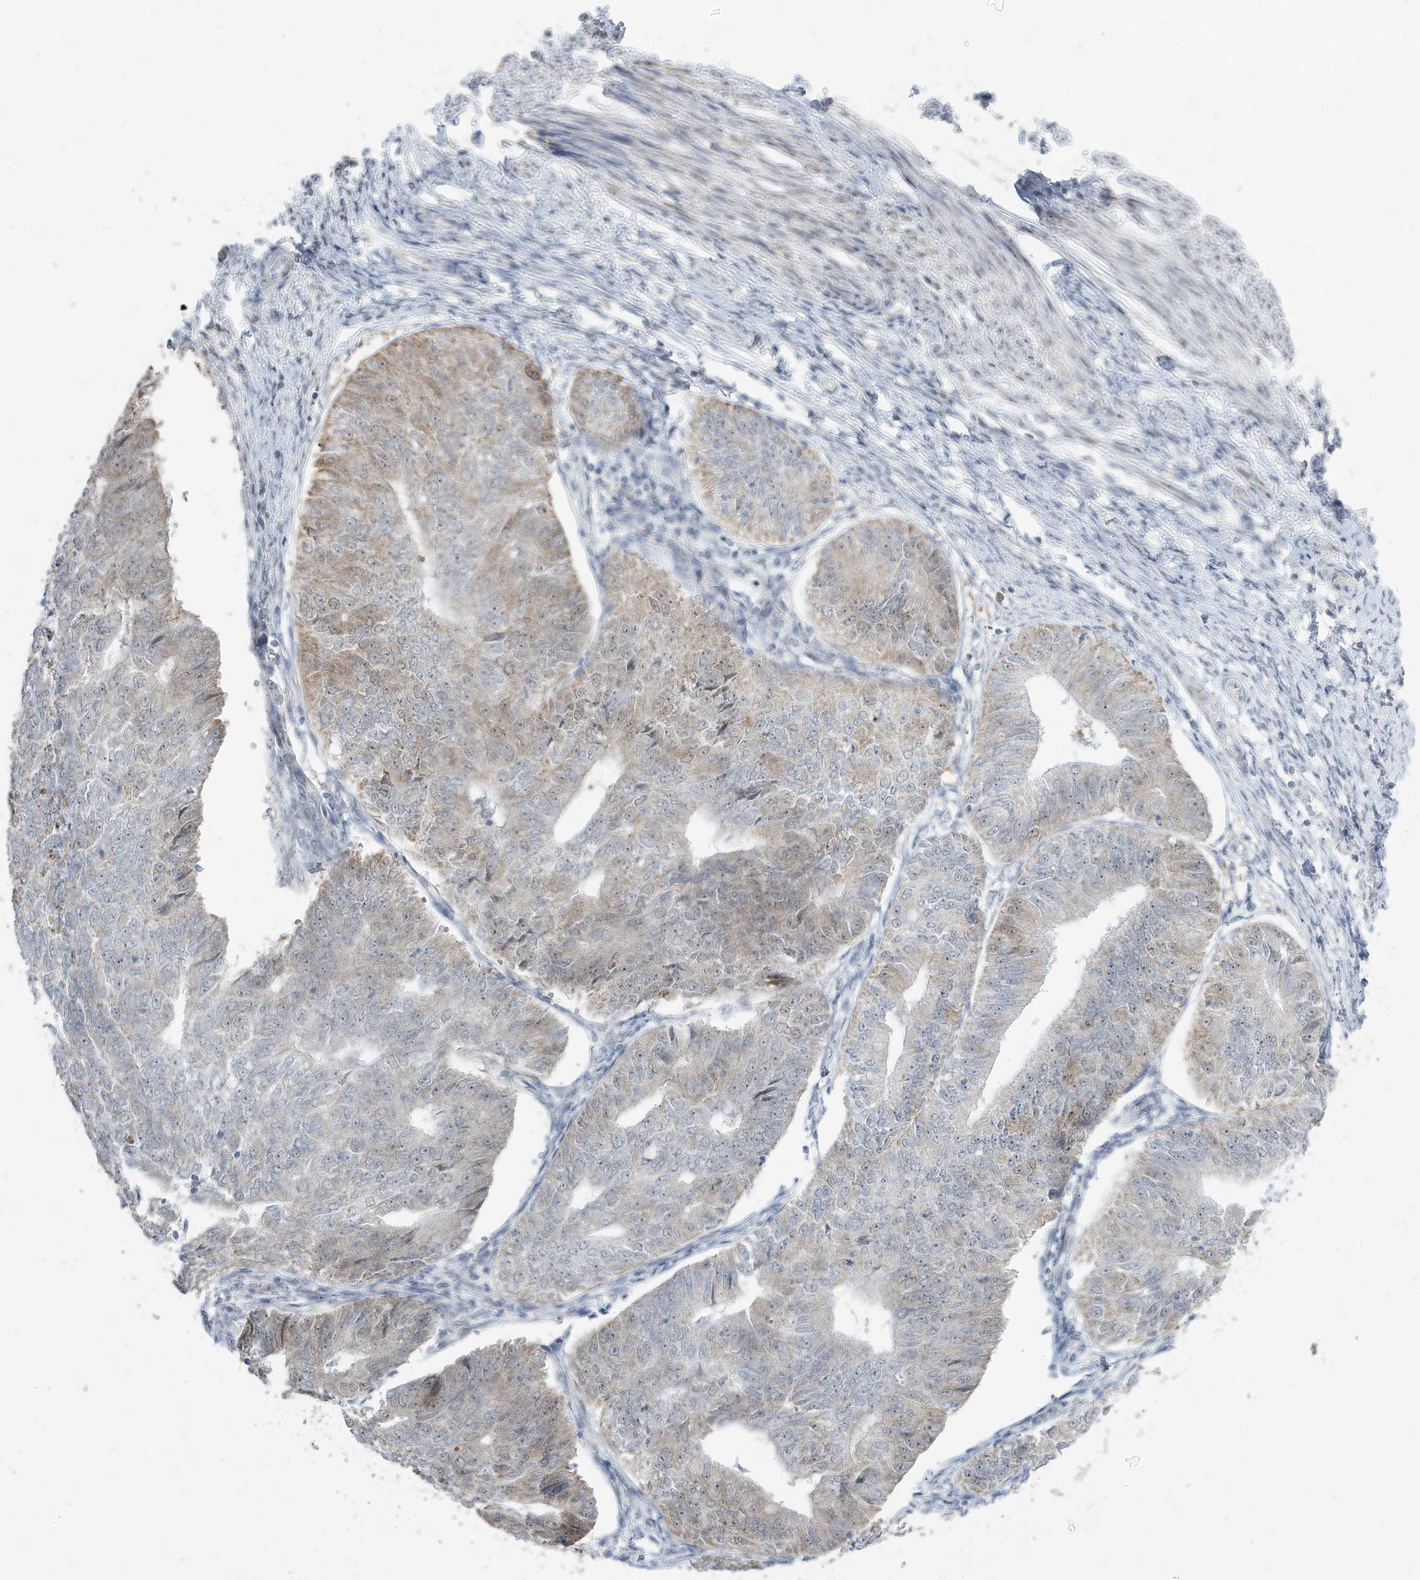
{"staining": {"intensity": "weak", "quantity": "<25%", "location": "cytoplasmic/membranous"}, "tissue": "endometrial cancer", "cell_type": "Tumor cells", "image_type": "cancer", "snomed": [{"axis": "morphology", "description": "Adenocarcinoma, NOS"}, {"axis": "topography", "description": "Endometrium"}], "caption": "Immunohistochemistry (IHC) photomicrograph of endometrial cancer (adenocarcinoma) stained for a protein (brown), which exhibits no expression in tumor cells.", "gene": "TSEN15", "patient": {"sex": "female", "age": 32}}